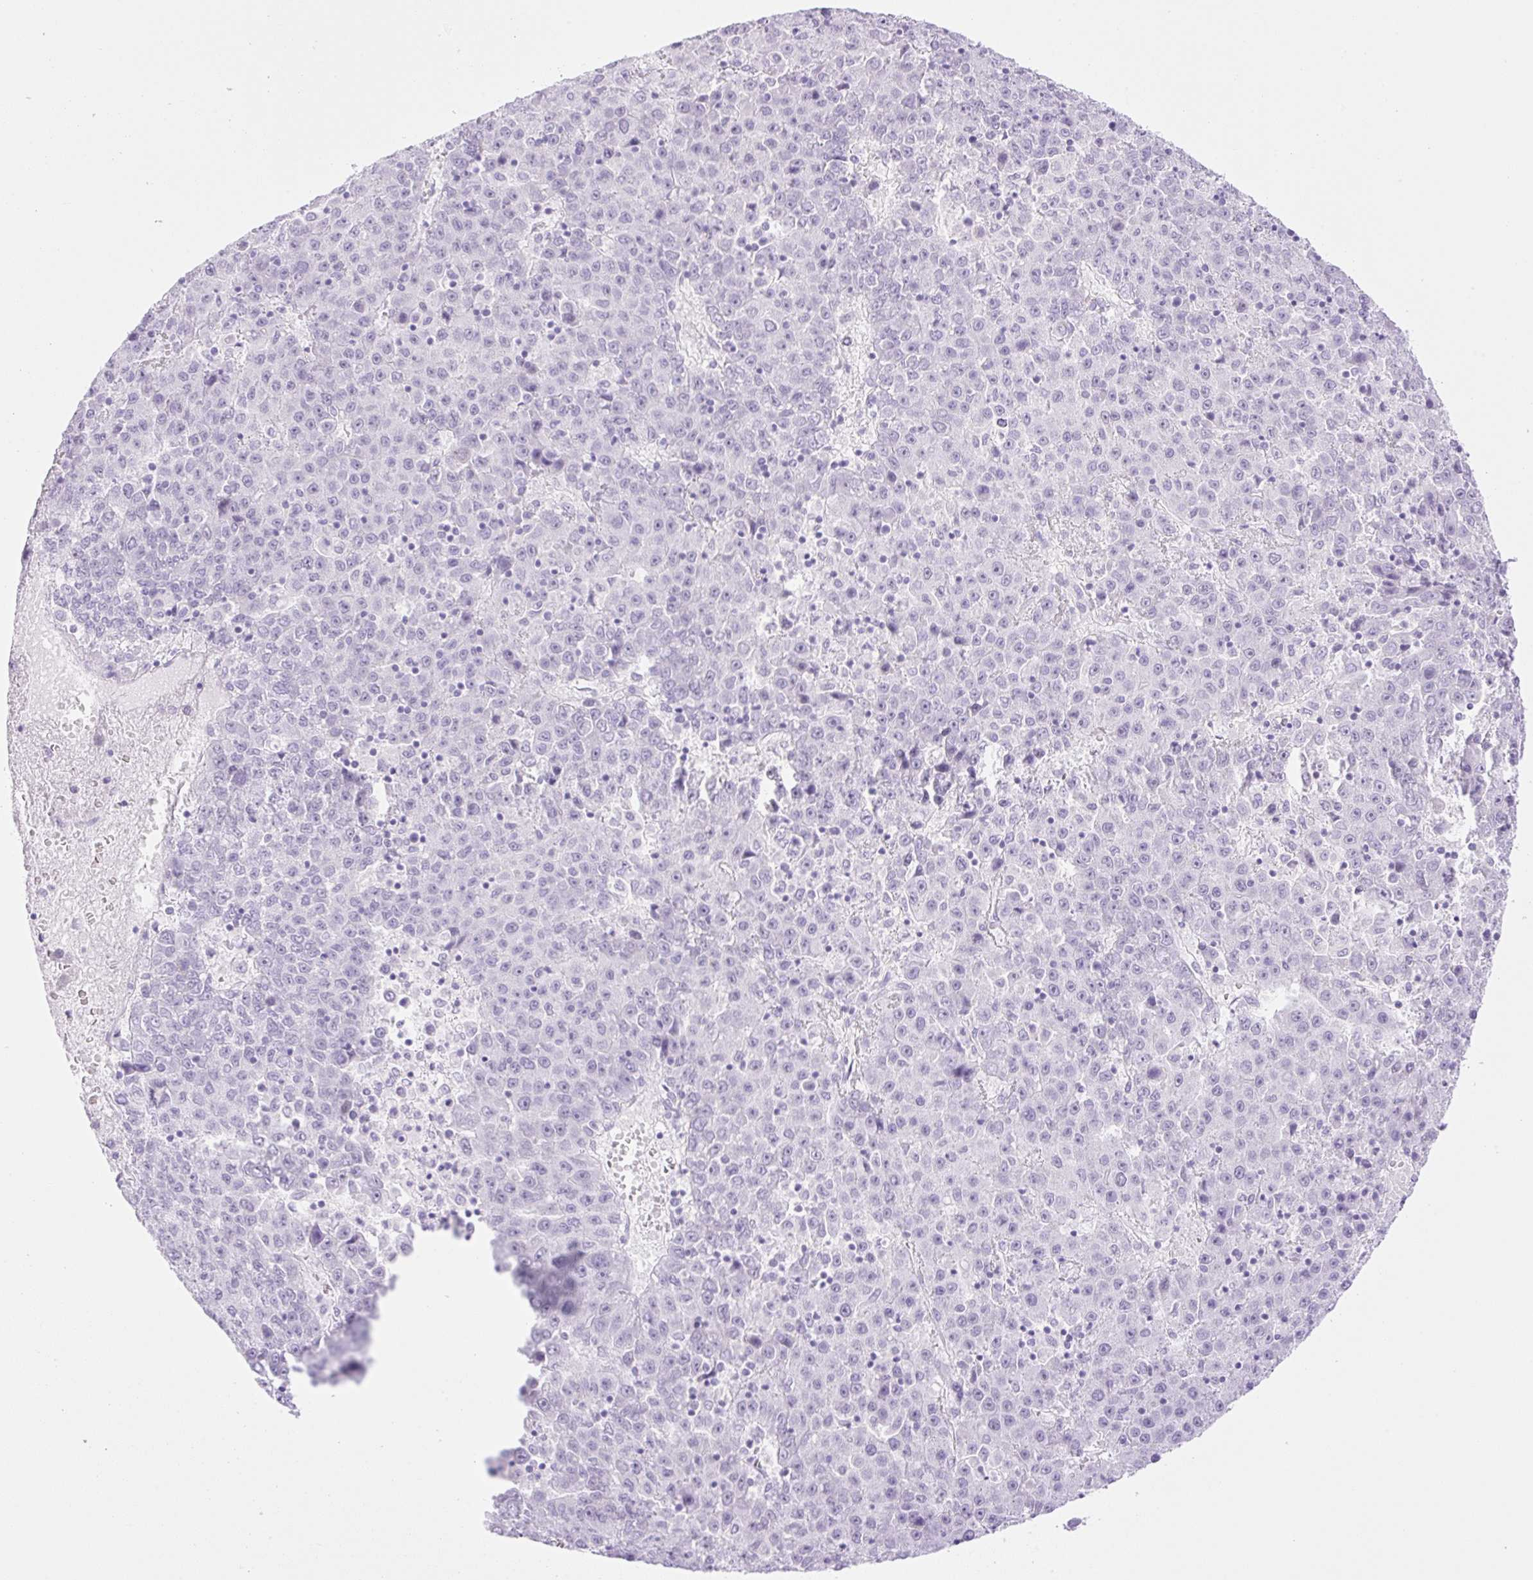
{"staining": {"intensity": "negative", "quantity": "none", "location": "none"}, "tissue": "liver cancer", "cell_type": "Tumor cells", "image_type": "cancer", "snomed": [{"axis": "morphology", "description": "Carcinoma, Hepatocellular, NOS"}, {"axis": "topography", "description": "Liver"}], "caption": "Human liver cancer stained for a protein using IHC shows no staining in tumor cells.", "gene": "SPRR4", "patient": {"sex": "female", "age": 53}}